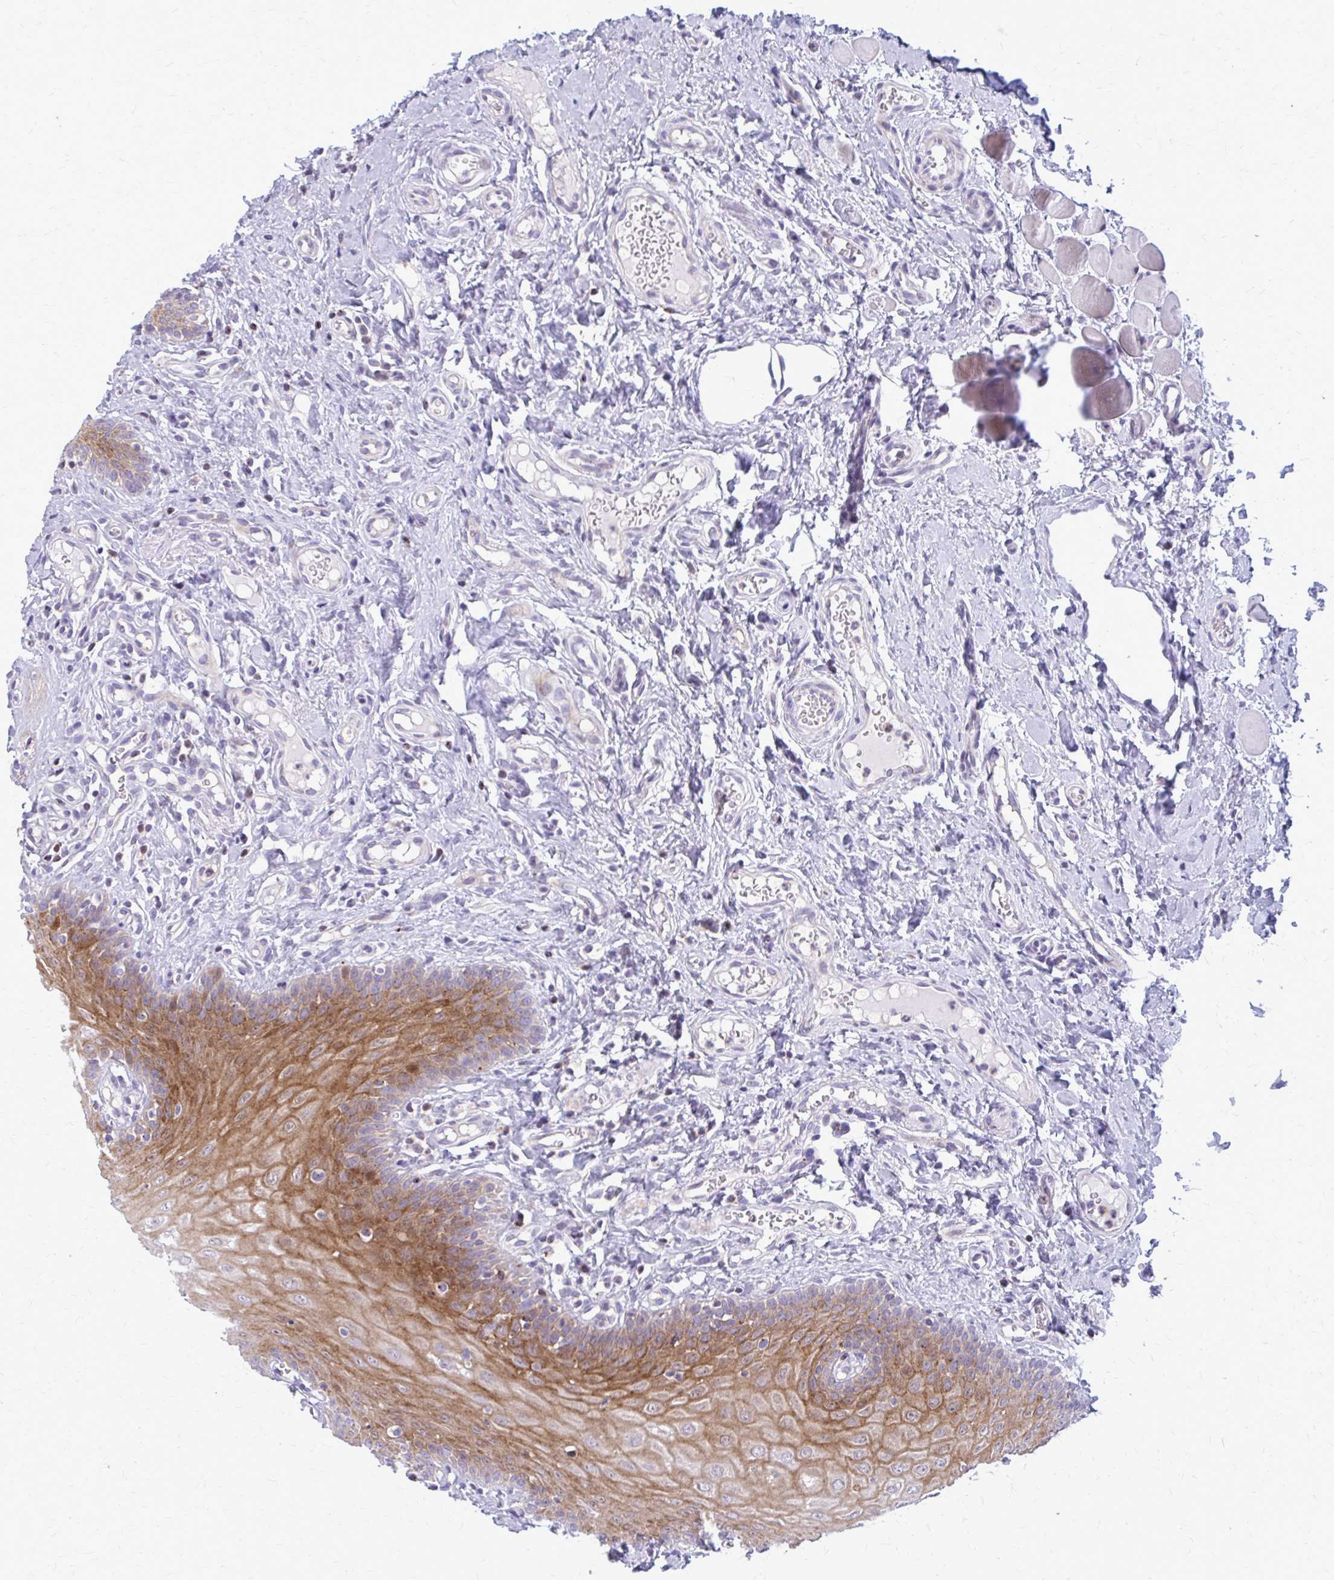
{"staining": {"intensity": "moderate", "quantity": "25%-75%", "location": "cytoplasmic/membranous"}, "tissue": "oral mucosa", "cell_type": "Squamous epithelial cells", "image_type": "normal", "snomed": [{"axis": "morphology", "description": "Normal tissue, NOS"}, {"axis": "topography", "description": "Oral tissue"}, {"axis": "topography", "description": "Tounge, NOS"}], "caption": "Squamous epithelial cells reveal moderate cytoplasmic/membranous staining in approximately 25%-75% of cells in benign oral mucosa. The staining is performed using DAB (3,3'-diaminobenzidine) brown chromogen to label protein expression. The nuclei are counter-stained blue using hematoxylin.", "gene": "PEDS1", "patient": {"sex": "female", "age": 58}}